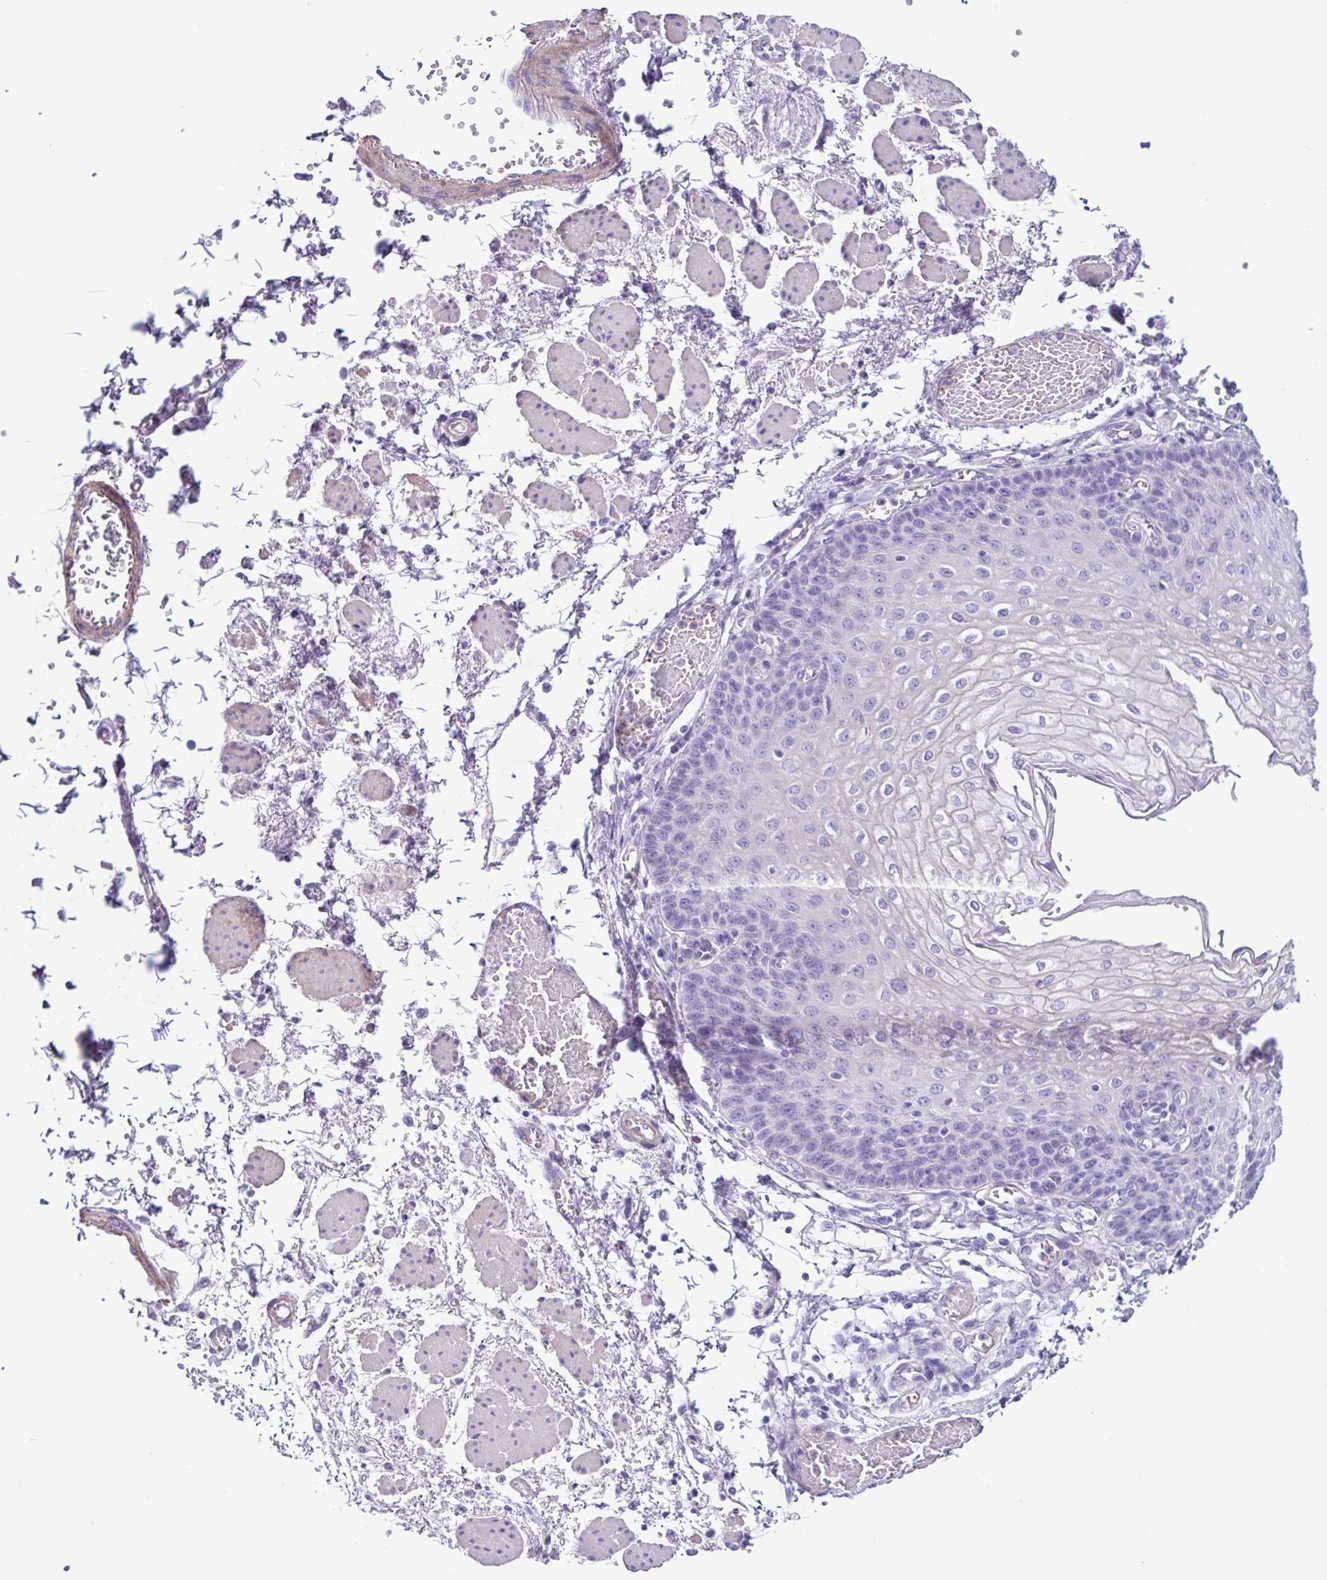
{"staining": {"intensity": "negative", "quantity": "none", "location": "none"}, "tissue": "esophagus", "cell_type": "Squamous epithelial cells", "image_type": "normal", "snomed": [{"axis": "morphology", "description": "Normal tissue, NOS"}, {"axis": "morphology", "description": "Adenocarcinoma, NOS"}, {"axis": "topography", "description": "Esophagus"}], "caption": "The histopathology image shows no significant positivity in squamous epithelial cells of esophagus.", "gene": "CYP11B1", "patient": {"sex": "male", "age": 81}}